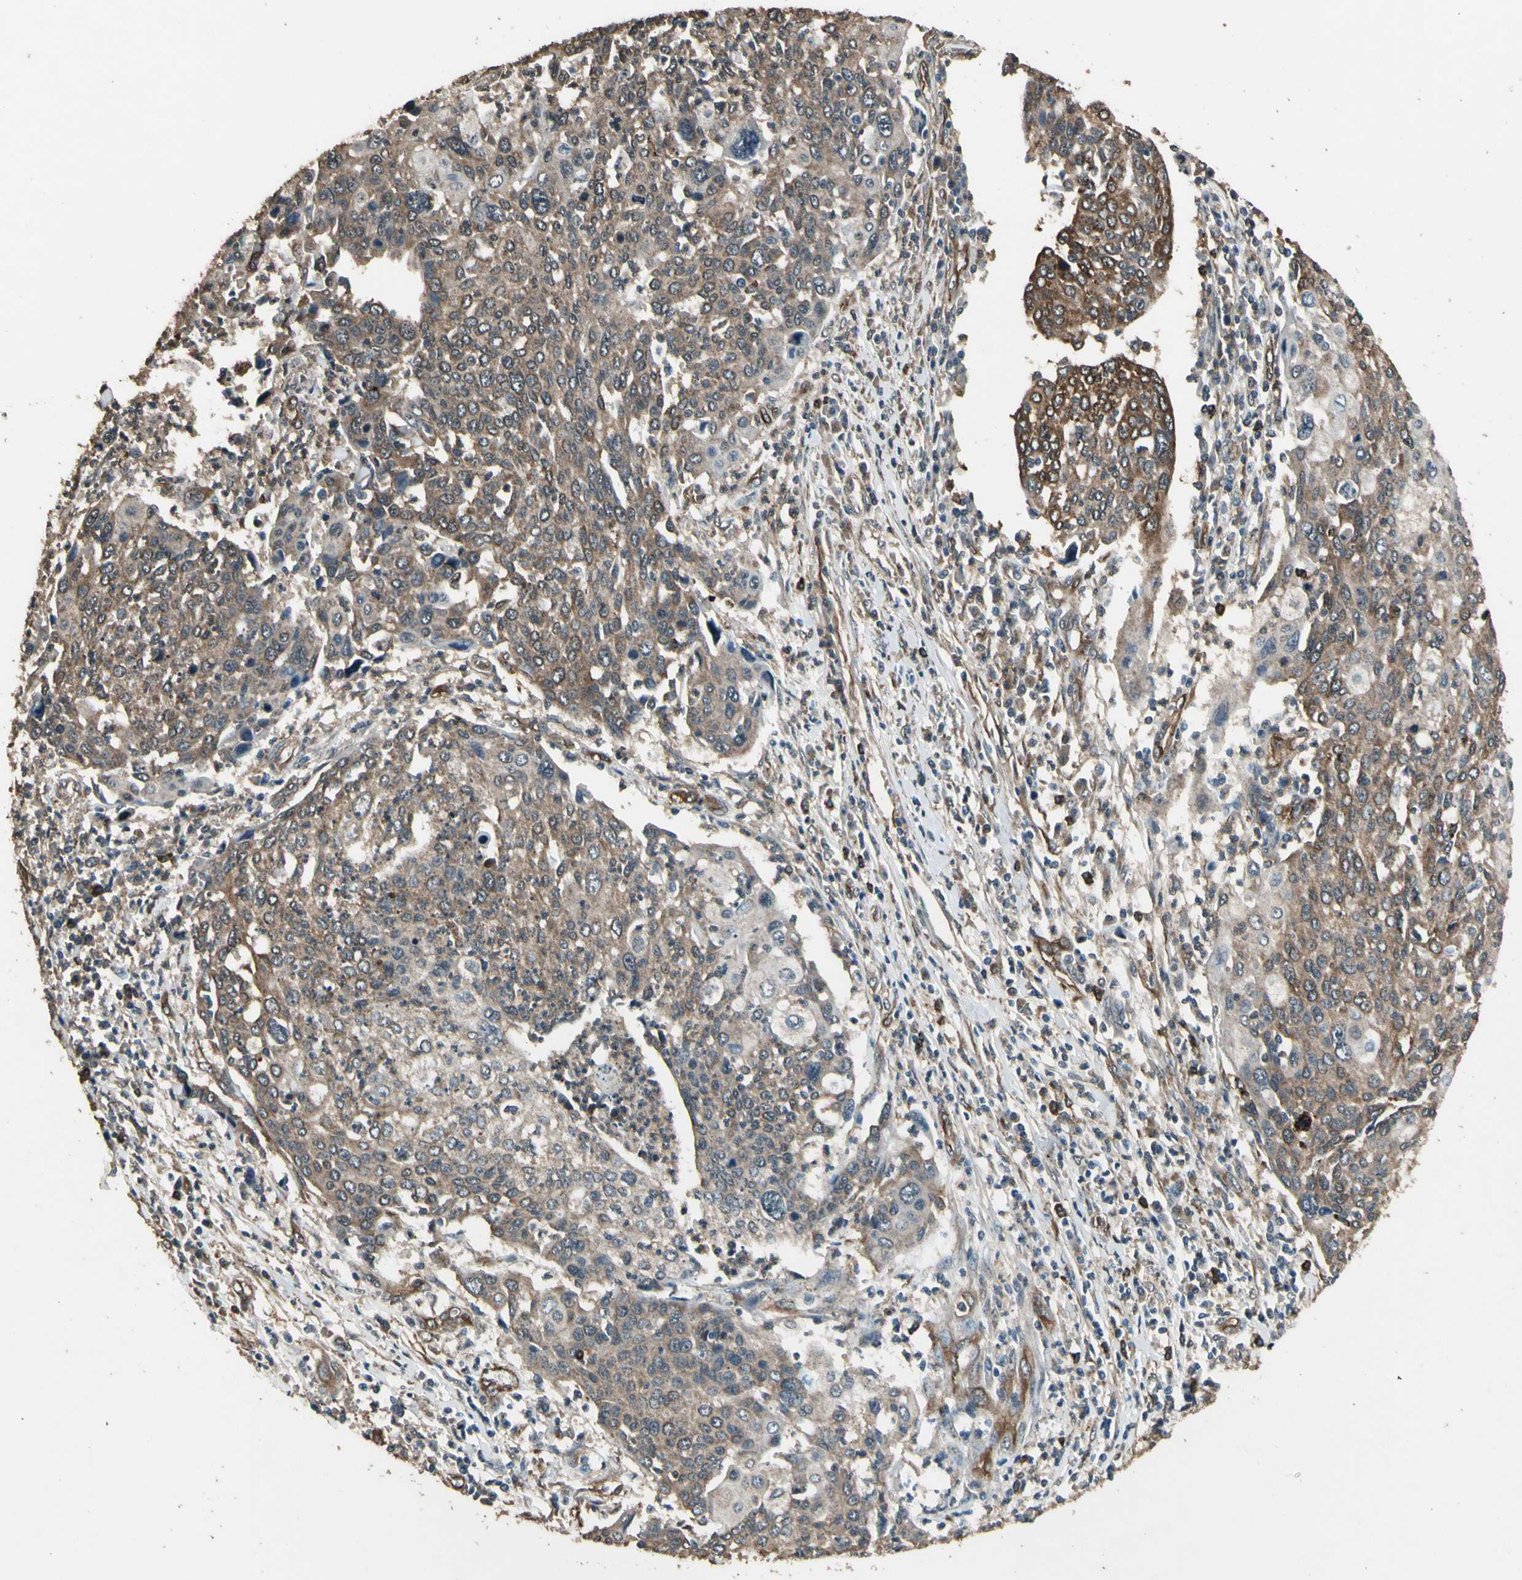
{"staining": {"intensity": "moderate", "quantity": ">75%", "location": "cytoplasmic/membranous"}, "tissue": "cervical cancer", "cell_type": "Tumor cells", "image_type": "cancer", "snomed": [{"axis": "morphology", "description": "Squamous cell carcinoma, NOS"}, {"axis": "topography", "description": "Cervix"}], "caption": "Cervical cancer (squamous cell carcinoma) stained with IHC demonstrates moderate cytoplasmic/membranous staining in approximately >75% of tumor cells.", "gene": "TSPO", "patient": {"sex": "female", "age": 40}}